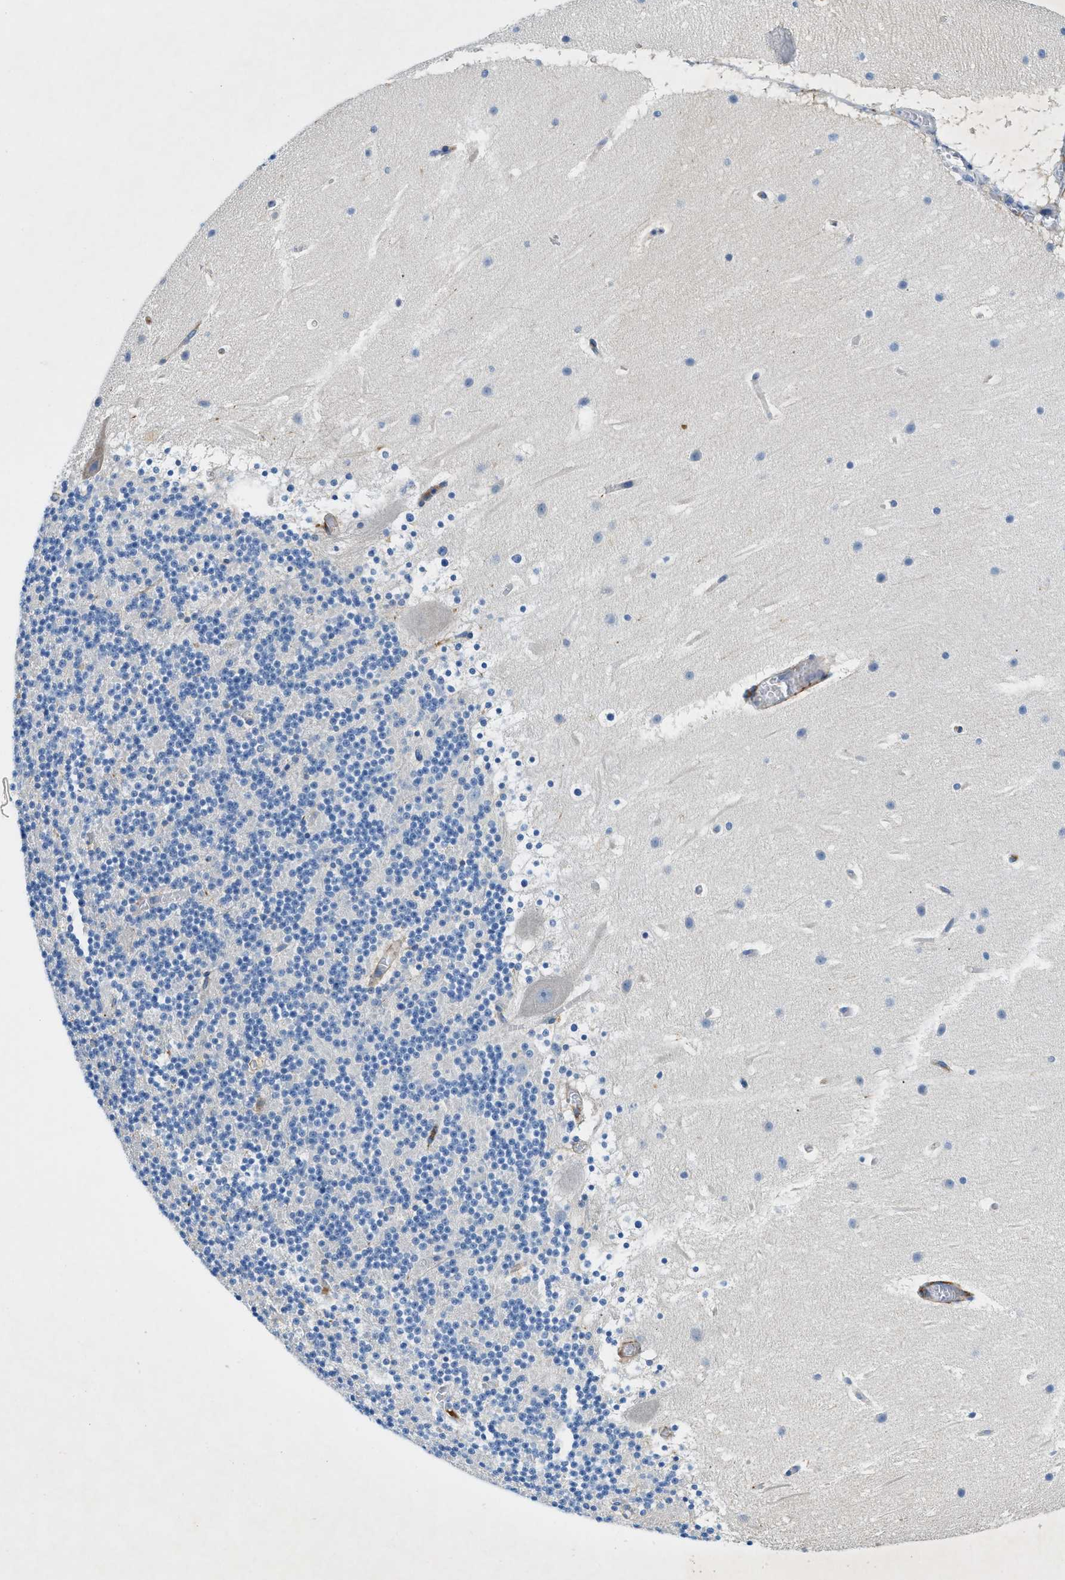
{"staining": {"intensity": "negative", "quantity": "none", "location": "none"}, "tissue": "cerebellum", "cell_type": "Cells in granular layer", "image_type": "normal", "snomed": [{"axis": "morphology", "description": "Normal tissue, NOS"}, {"axis": "topography", "description": "Cerebellum"}], "caption": "Protein analysis of normal cerebellum demonstrates no significant staining in cells in granular layer.", "gene": "ZDHHC13", "patient": {"sex": "male", "age": 45}}